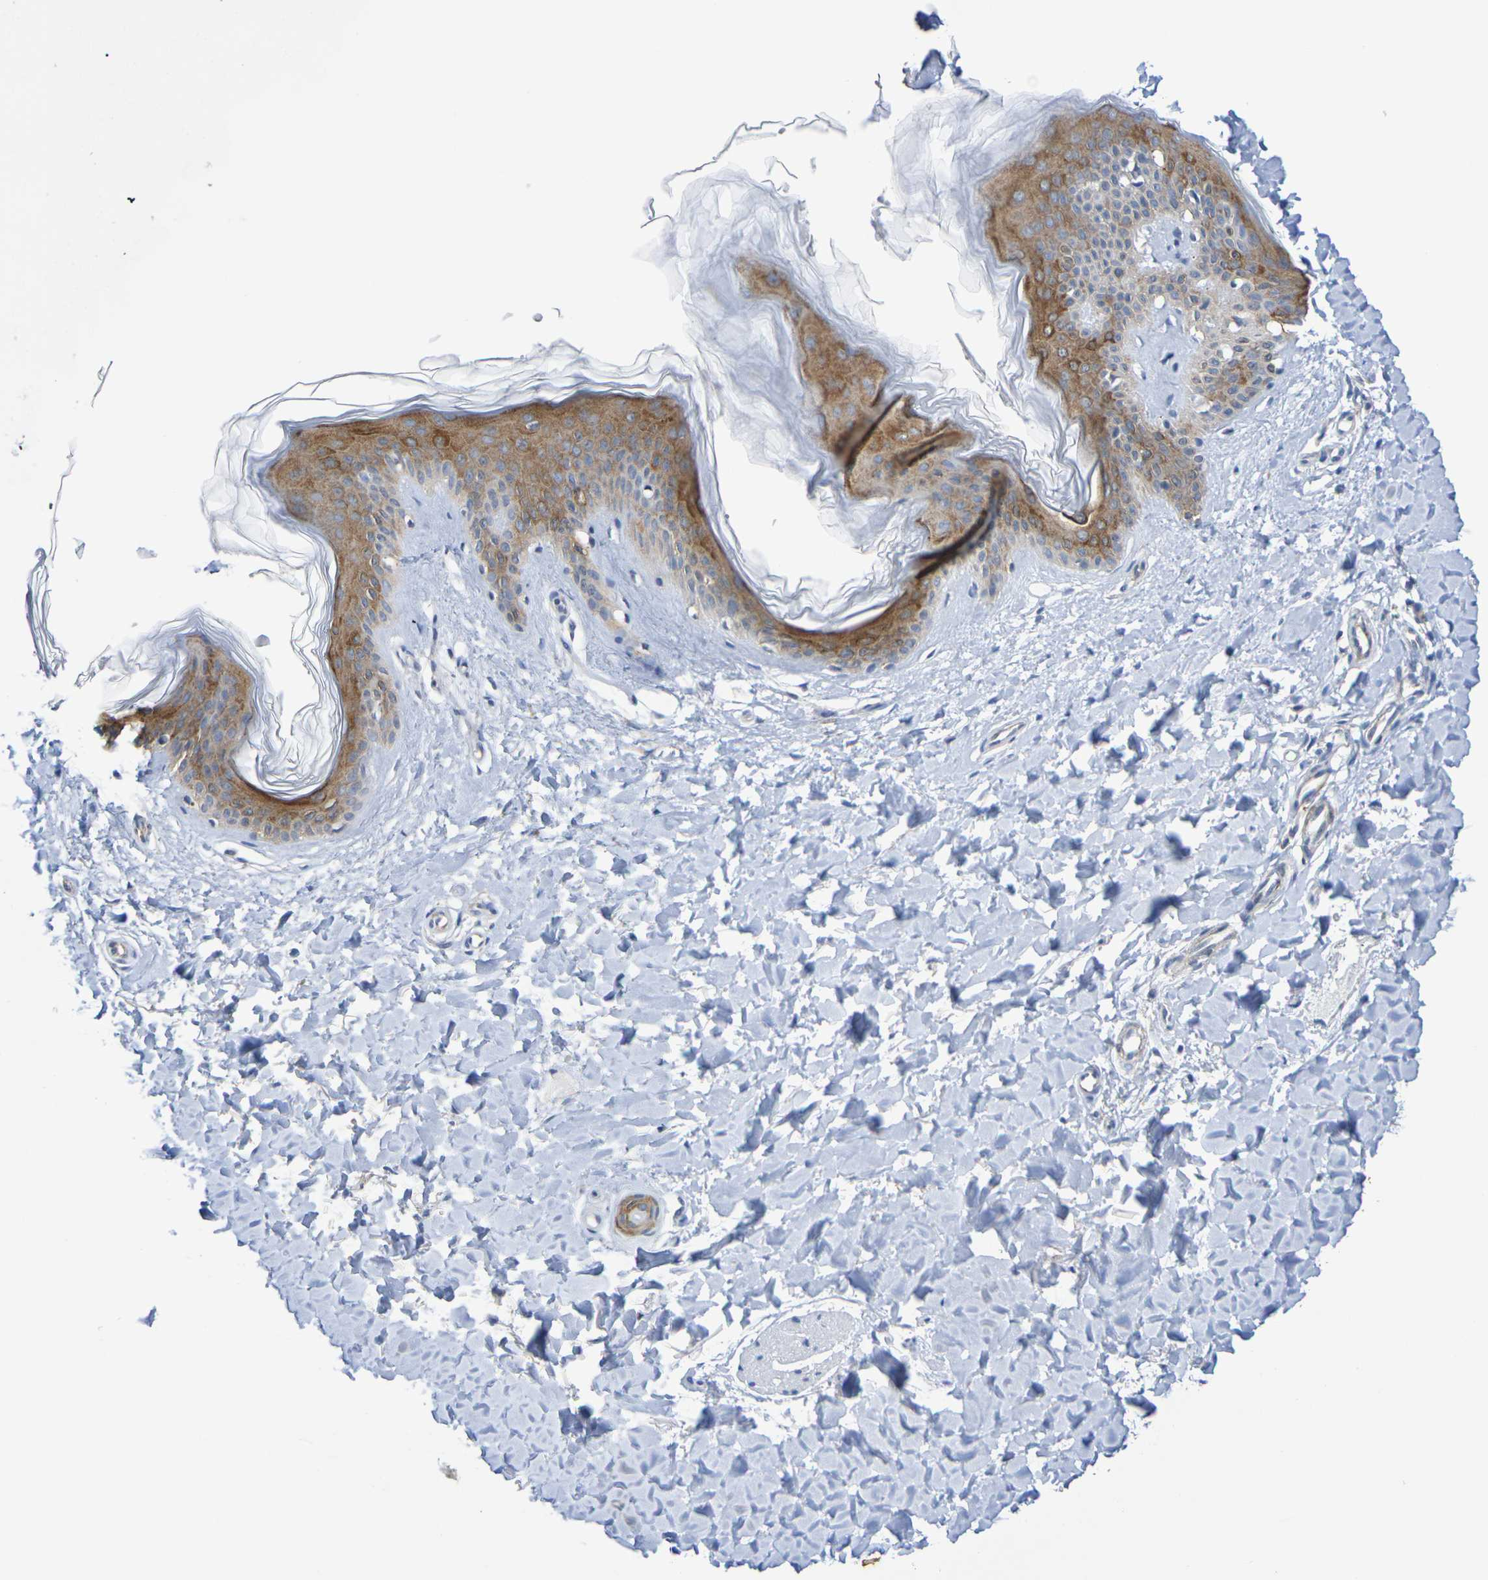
{"staining": {"intensity": "negative", "quantity": "none", "location": "none"}, "tissue": "skin", "cell_type": "Fibroblasts", "image_type": "normal", "snomed": [{"axis": "morphology", "description": "Normal tissue, NOS"}, {"axis": "topography", "description": "Skin"}], "caption": "The micrograph shows no staining of fibroblasts in unremarkable skin.", "gene": "CHRNB1", "patient": {"sex": "female", "age": 41}}